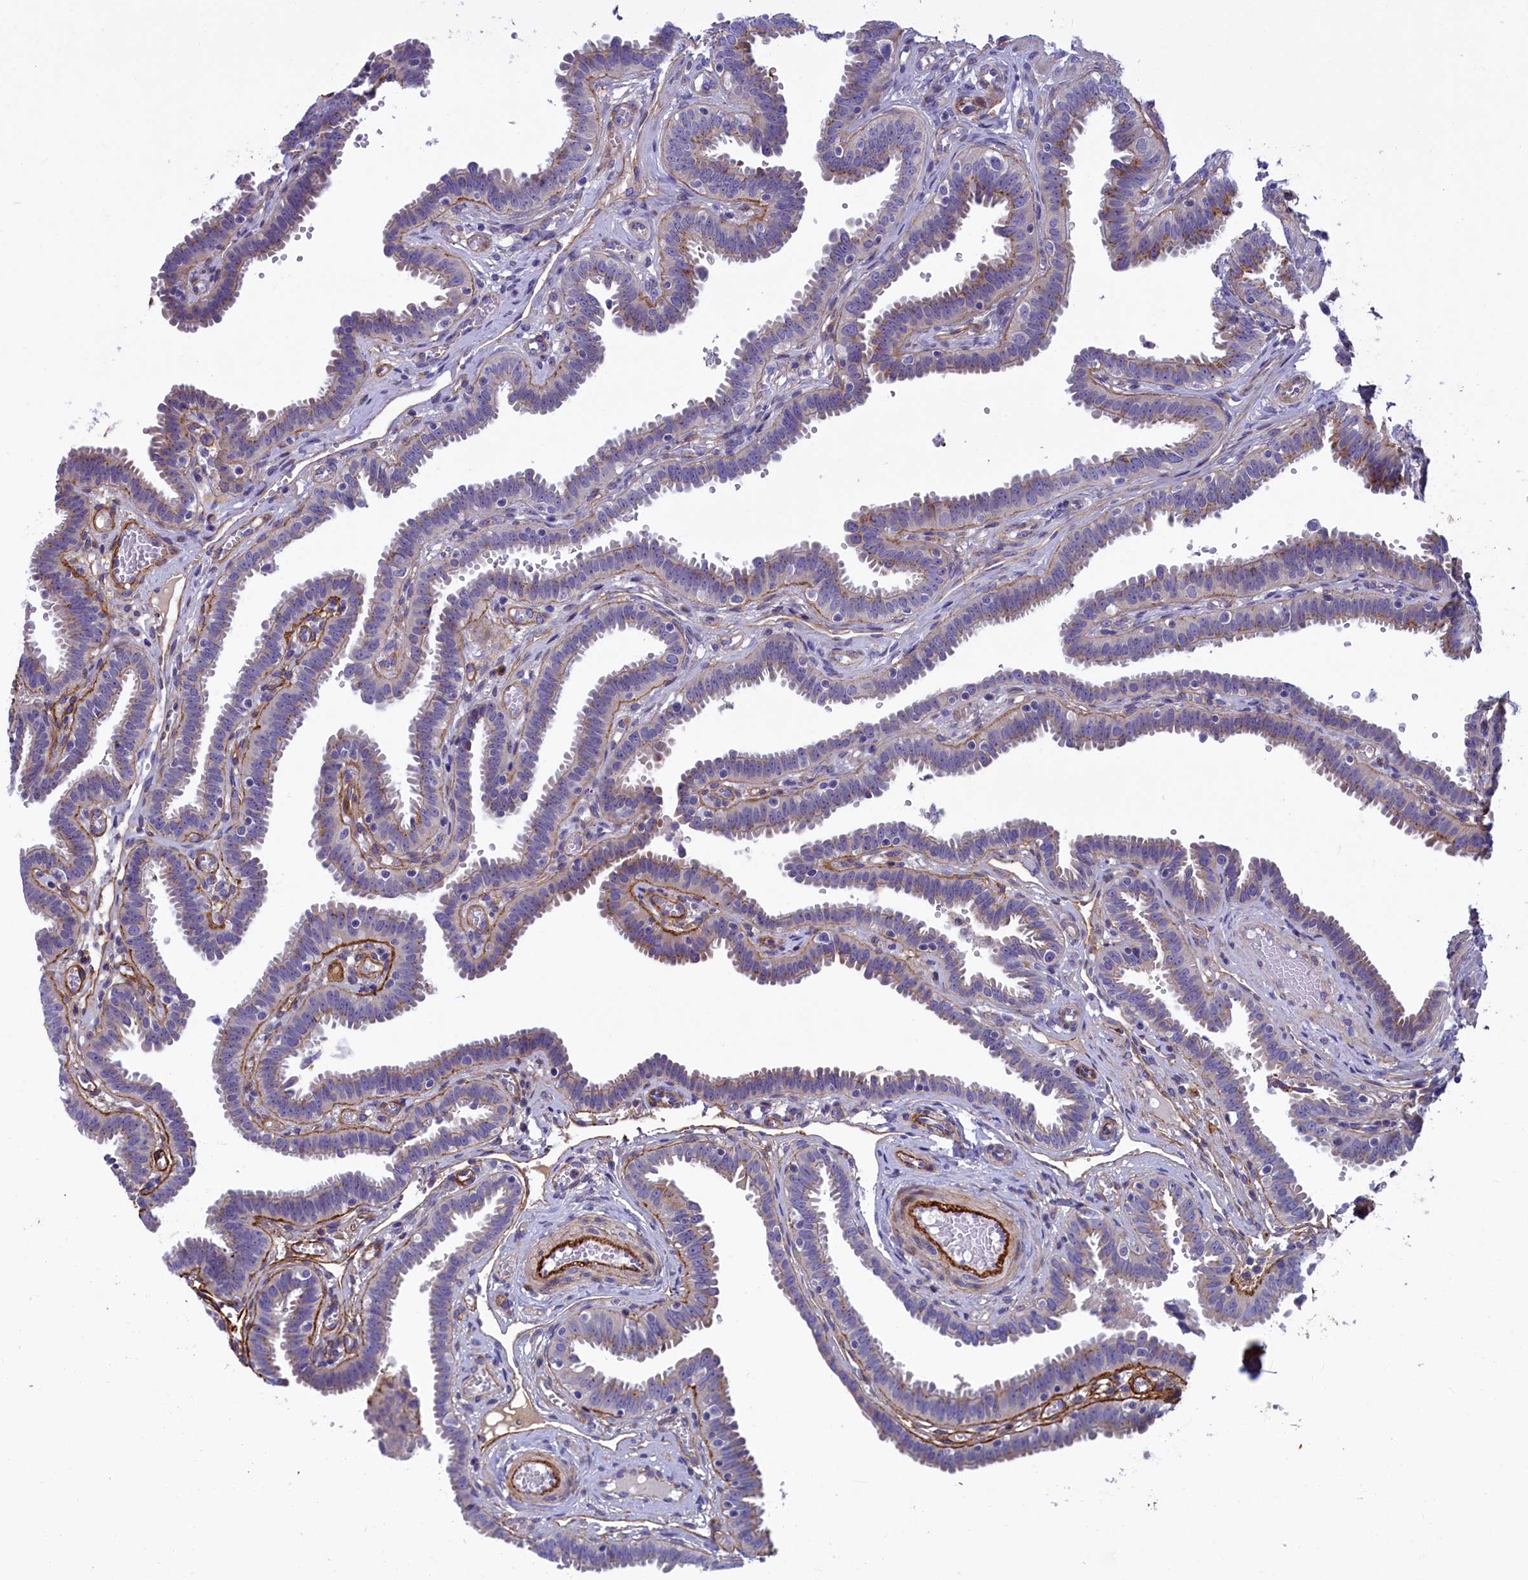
{"staining": {"intensity": "weak", "quantity": "25%-75%", "location": "cytoplasmic/membranous"}, "tissue": "fallopian tube", "cell_type": "Glandular cells", "image_type": "normal", "snomed": [{"axis": "morphology", "description": "Normal tissue, NOS"}, {"axis": "topography", "description": "Fallopian tube"}], "caption": "A brown stain highlights weak cytoplasmic/membranous positivity of a protein in glandular cells of normal fallopian tube.", "gene": "LOXL1", "patient": {"sex": "female", "age": 37}}